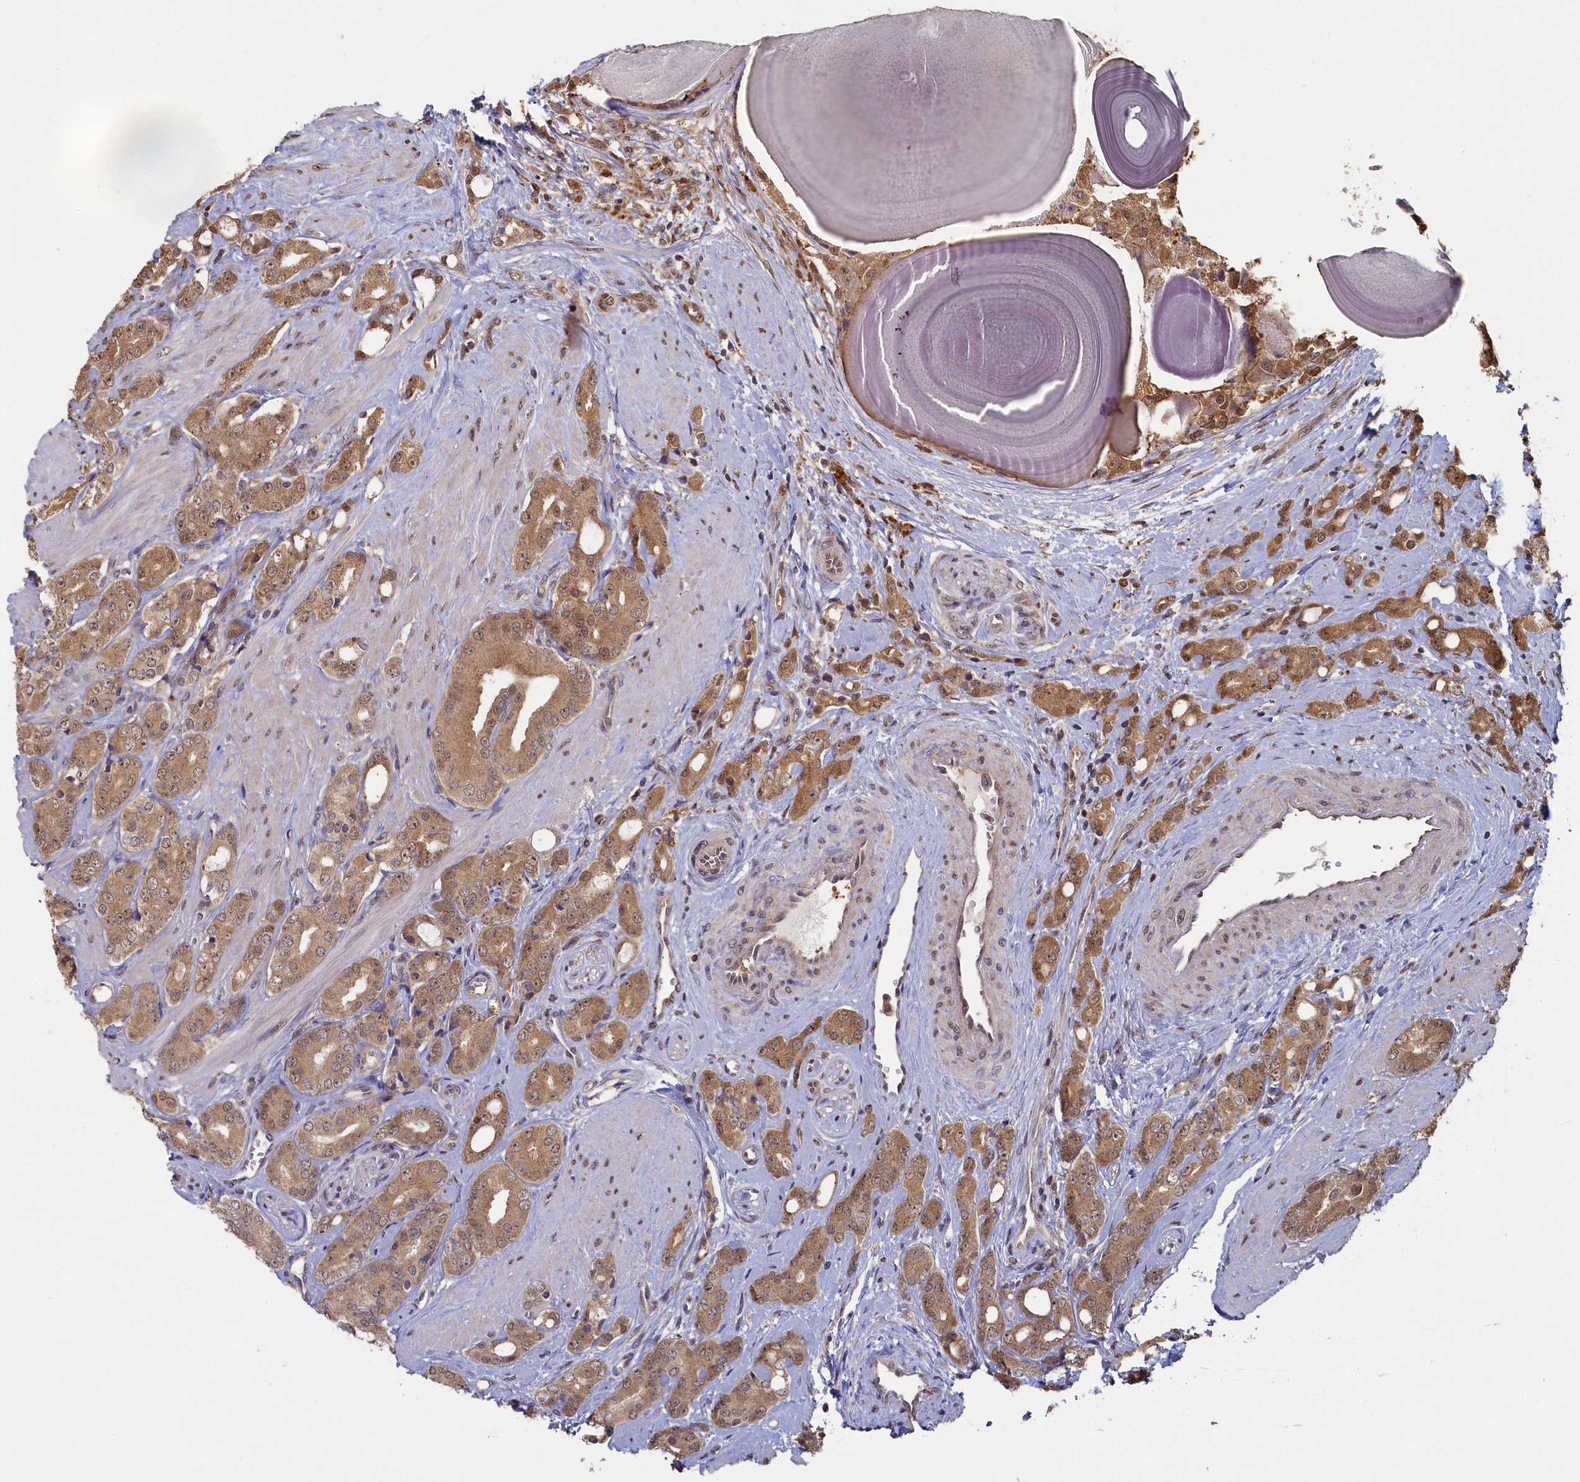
{"staining": {"intensity": "moderate", "quantity": ">75%", "location": "cytoplasmic/membranous,nuclear"}, "tissue": "prostate cancer", "cell_type": "Tumor cells", "image_type": "cancer", "snomed": [{"axis": "morphology", "description": "Adenocarcinoma, High grade"}, {"axis": "topography", "description": "Prostate"}], "caption": "Immunohistochemical staining of human prostate cancer reveals medium levels of moderate cytoplasmic/membranous and nuclear protein staining in about >75% of tumor cells.", "gene": "UCHL3", "patient": {"sex": "male", "age": 62}}